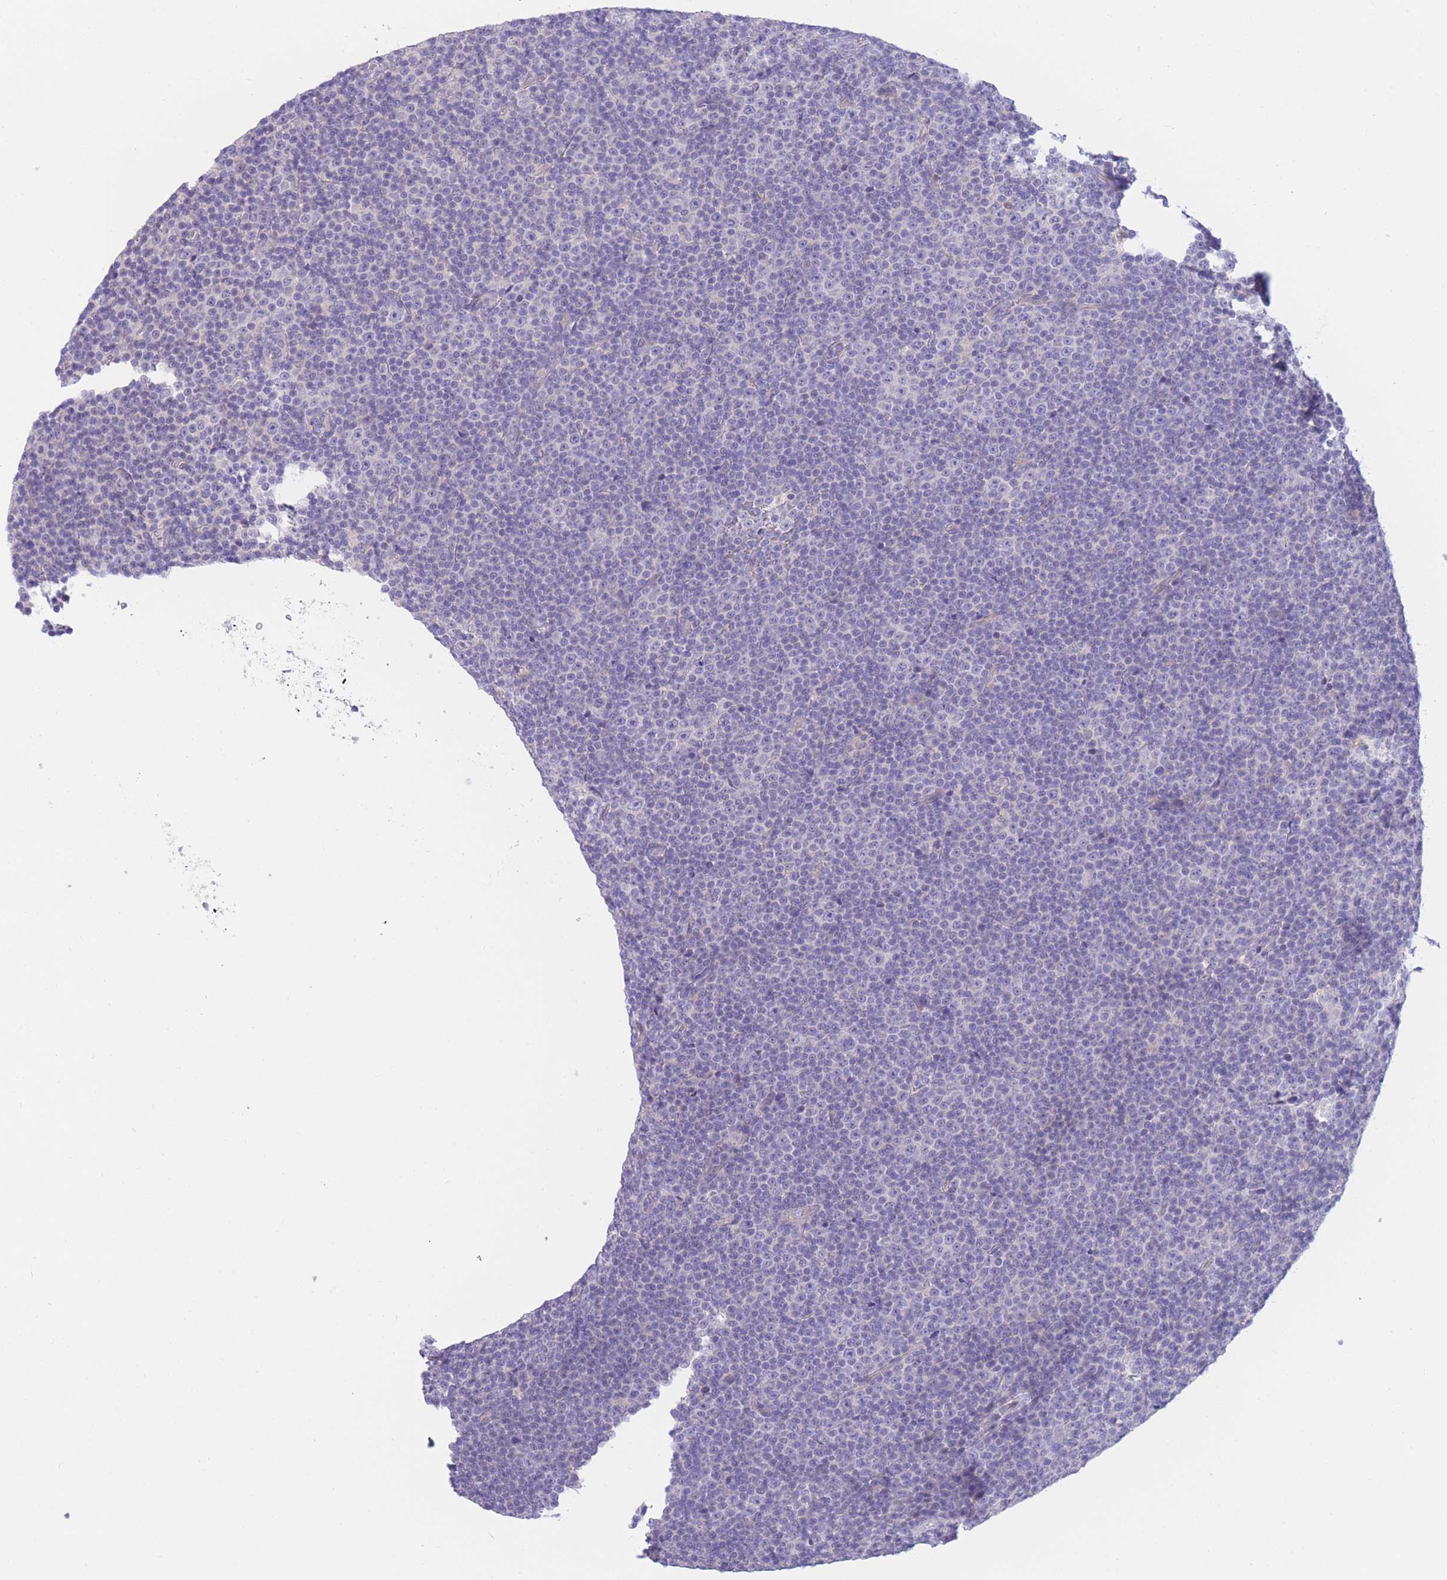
{"staining": {"intensity": "negative", "quantity": "none", "location": "none"}, "tissue": "lymphoma", "cell_type": "Tumor cells", "image_type": "cancer", "snomed": [{"axis": "morphology", "description": "Malignant lymphoma, non-Hodgkin's type, Low grade"}, {"axis": "topography", "description": "Lymph node"}], "caption": "This is an immunohistochemistry micrograph of lymphoma. There is no positivity in tumor cells.", "gene": "PCDHB3", "patient": {"sex": "female", "age": 67}}